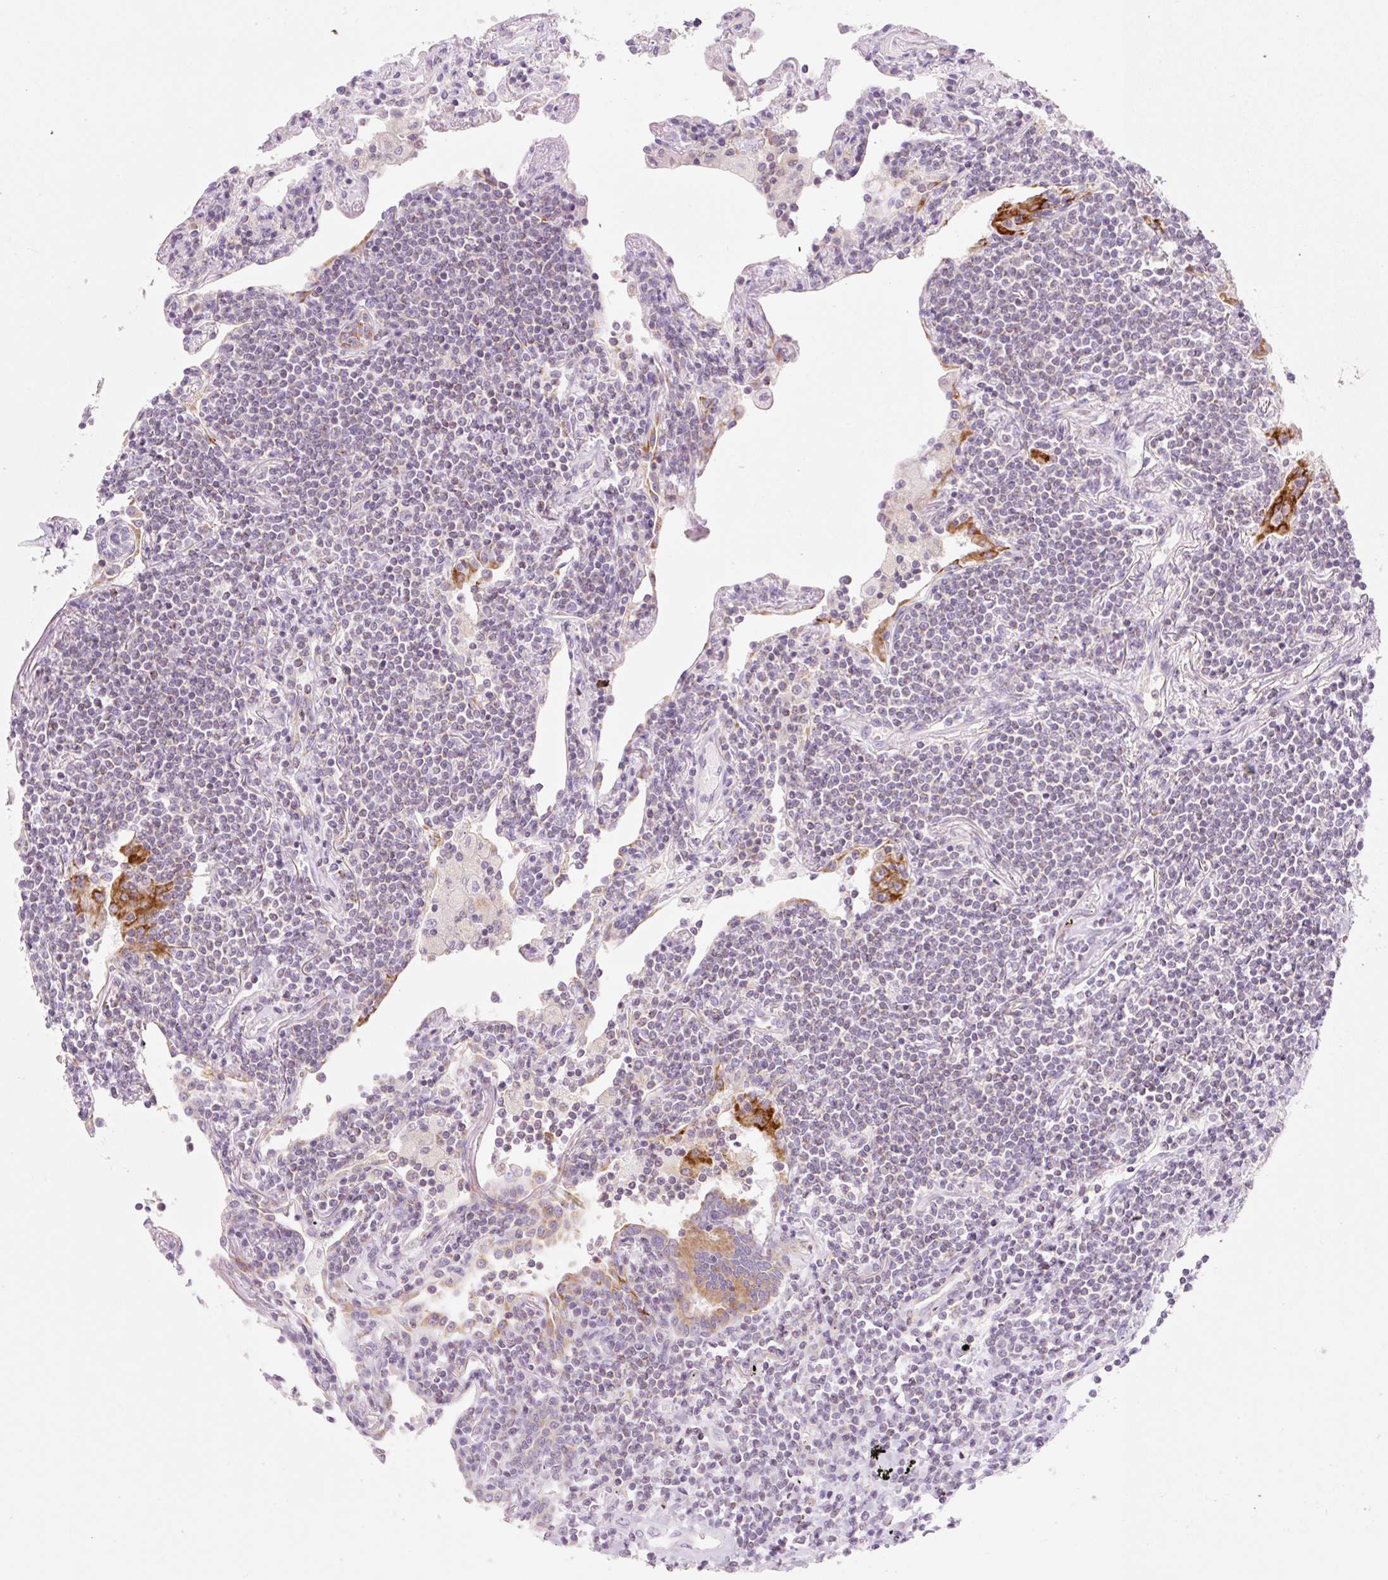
{"staining": {"intensity": "negative", "quantity": "none", "location": "none"}, "tissue": "lymphoma", "cell_type": "Tumor cells", "image_type": "cancer", "snomed": [{"axis": "morphology", "description": "Malignant lymphoma, non-Hodgkin's type, Low grade"}, {"axis": "topography", "description": "Lung"}], "caption": "Malignant lymphoma, non-Hodgkin's type (low-grade) stained for a protein using immunohistochemistry displays no expression tumor cells.", "gene": "FOCAD", "patient": {"sex": "female", "age": 71}}